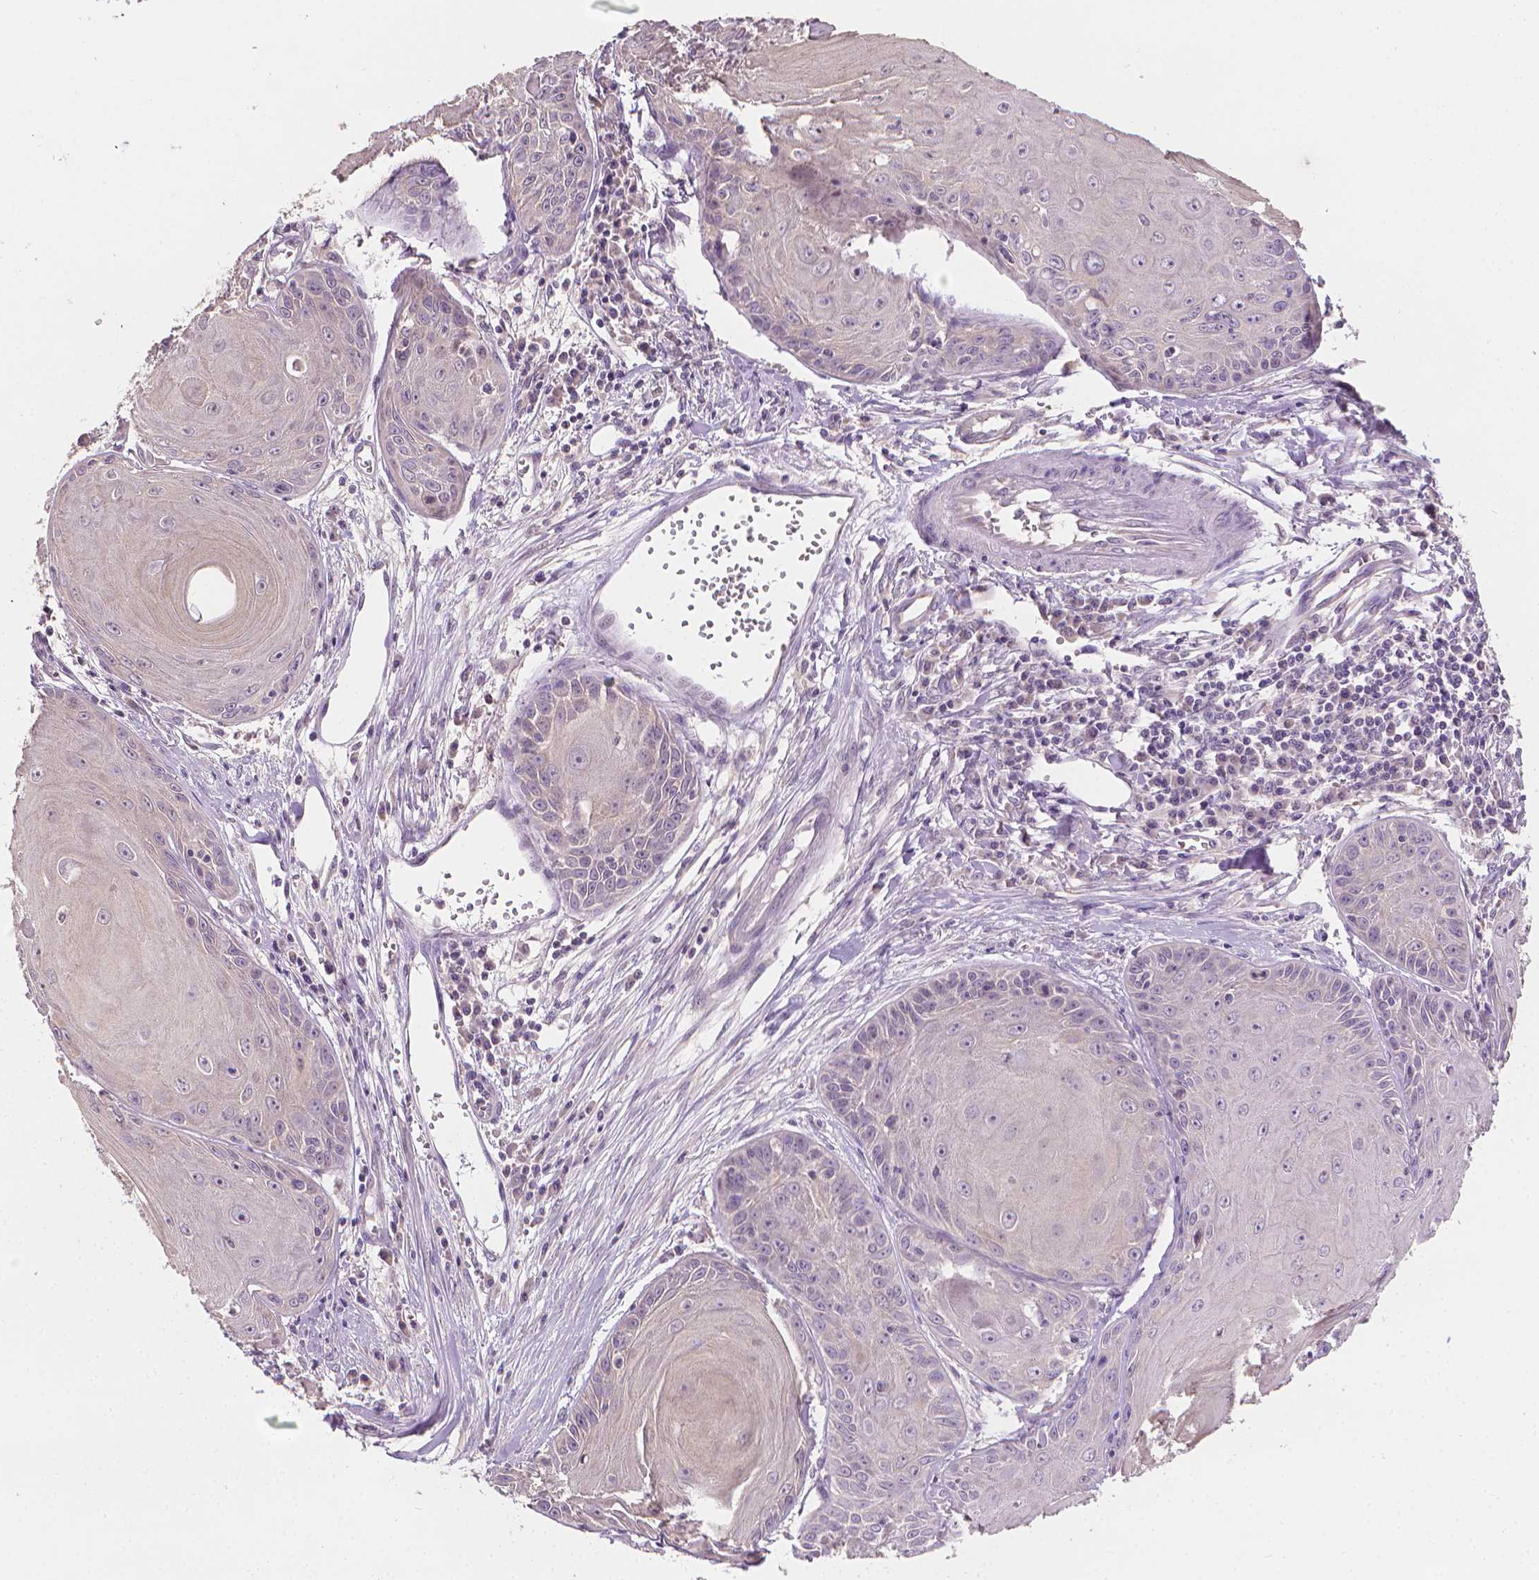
{"staining": {"intensity": "negative", "quantity": "none", "location": "none"}, "tissue": "skin cancer", "cell_type": "Tumor cells", "image_type": "cancer", "snomed": [{"axis": "morphology", "description": "Squamous cell carcinoma, NOS"}, {"axis": "topography", "description": "Skin"}, {"axis": "topography", "description": "Vulva"}], "caption": "Micrograph shows no protein staining in tumor cells of squamous cell carcinoma (skin) tissue.", "gene": "FASN", "patient": {"sex": "female", "age": 85}}